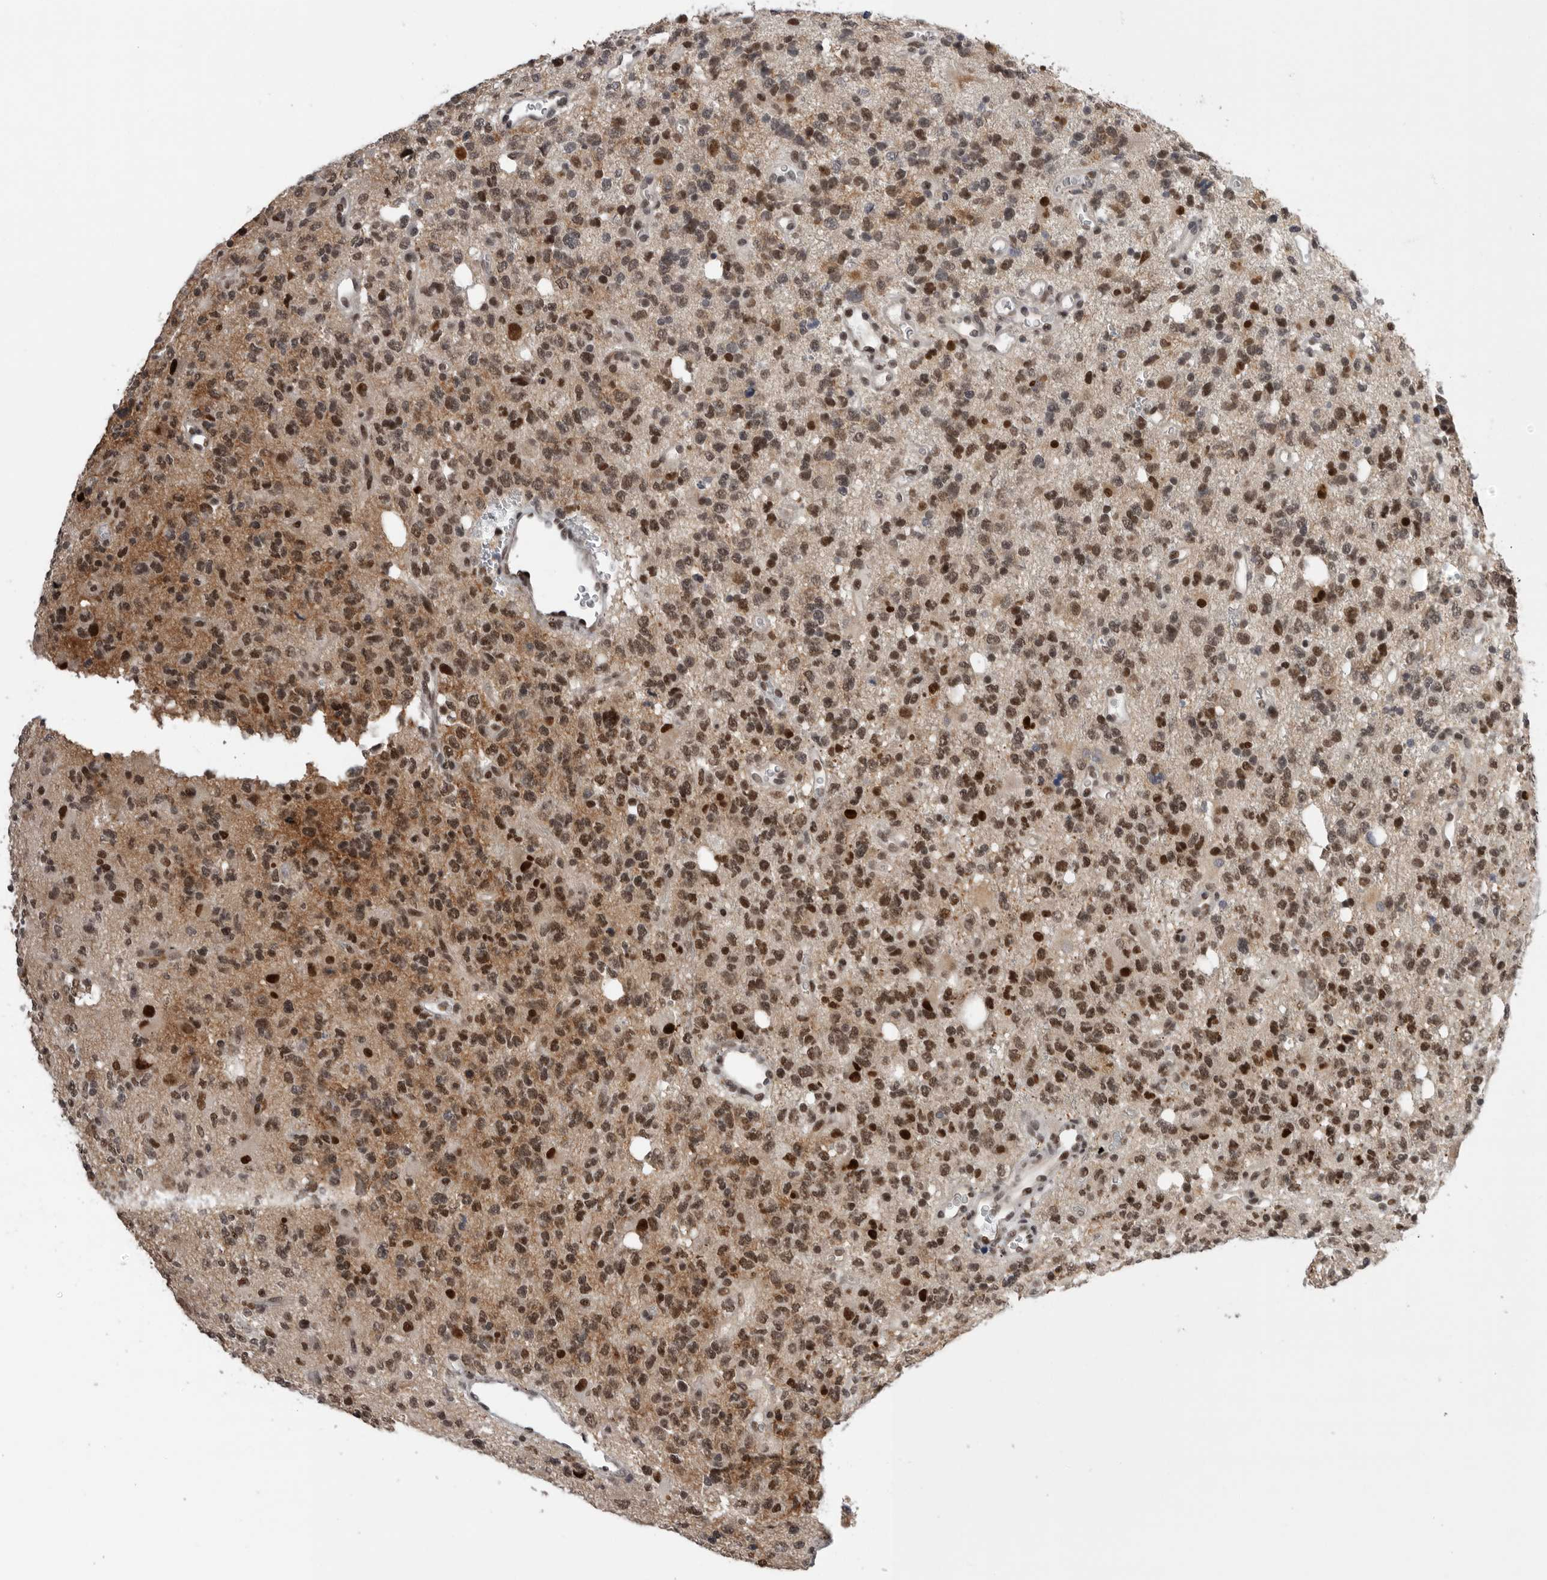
{"staining": {"intensity": "moderate", "quantity": ">75%", "location": "nuclear"}, "tissue": "glioma", "cell_type": "Tumor cells", "image_type": "cancer", "snomed": [{"axis": "morphology", "description": "Glioma, malignant, High grade"}, {"axis": "topography", "description": "Brain"}], "caption": "This histopathology image exhibits immunohistochemistry (IHC) staining of human high-grade glioma (malignant), with medium moderate nuclear positivity in approximately >75% of tumor cells.", "gene": "POU5F1", "patient": {"sex": "female", "age": 62}}